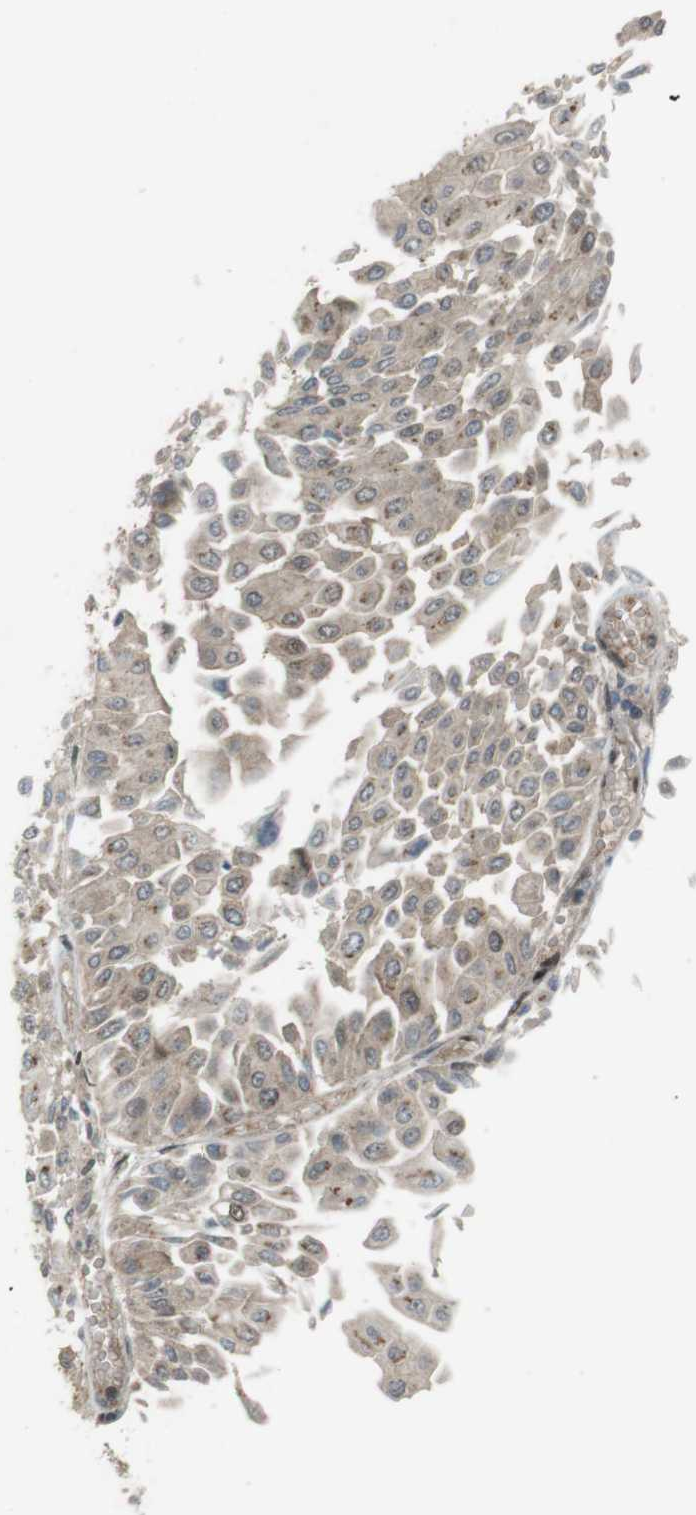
{"staining": {"intensity": "weak", "quantity": ">75%", "location": "cytoplasmic/membranous,nuclear"}, "tissue": "urothelial cancer", "cell_type": "Tumor cells", "image_type": "cancer", "snomed": [{"axis": "morphology", "description": "Urothelial carcinoma, Low grade"}, {"axis": "topography", "description": "Urinary bladder"}], "caption": "Urothelial carcinoma (low-grade) was stained to show a protein in brown. There is low levels of weak cytoplasmic/membranous and nuclear expression in about >75% of tumor cells.", "gene": "SLITRK5", "patient": {"sex": "male", "age": 67}}